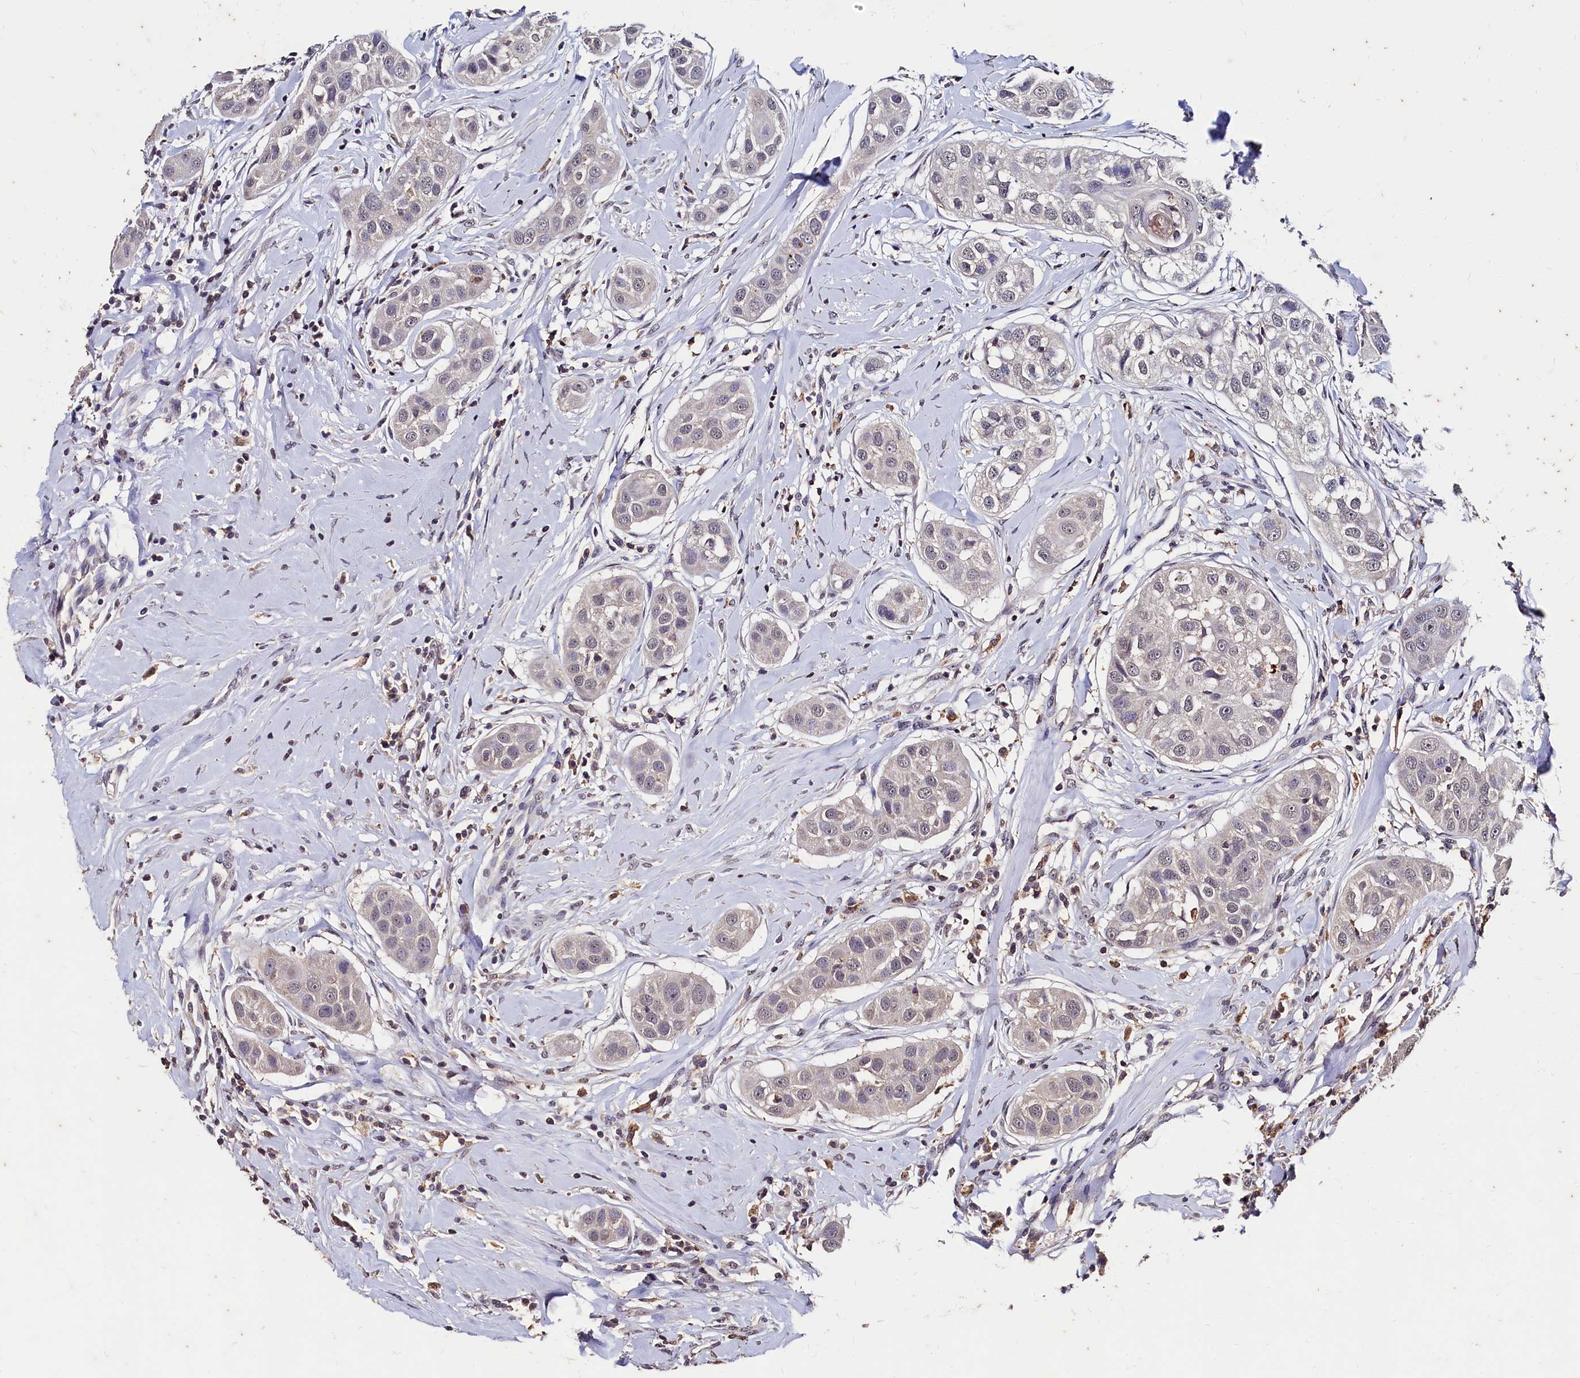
{"staining": {"intensity": "negative", "quantity": "none", "location": "none"}, "tissue": "head and neck cancer", "cell_type": "Tumor cells", "image_type": "cancer", "snomed": [{"axis": "morphology", "description": "Normal tissue, NOS"}, {"axis": "morphology", "description": "Squamous cell carcinoma, NOS"}, {"axis": "topography", "description": "Skeletal muscle"}, {"axis": "topography", "description": "Head-Neck"}], "caption": "Tumor cells are negative for protein expression in human head and neck cancer. (DAB immunohistochemistry with hematoxylin counter stain).", "gene": "CSTPP1", "patient": {"sex": "male", "age": 51}}